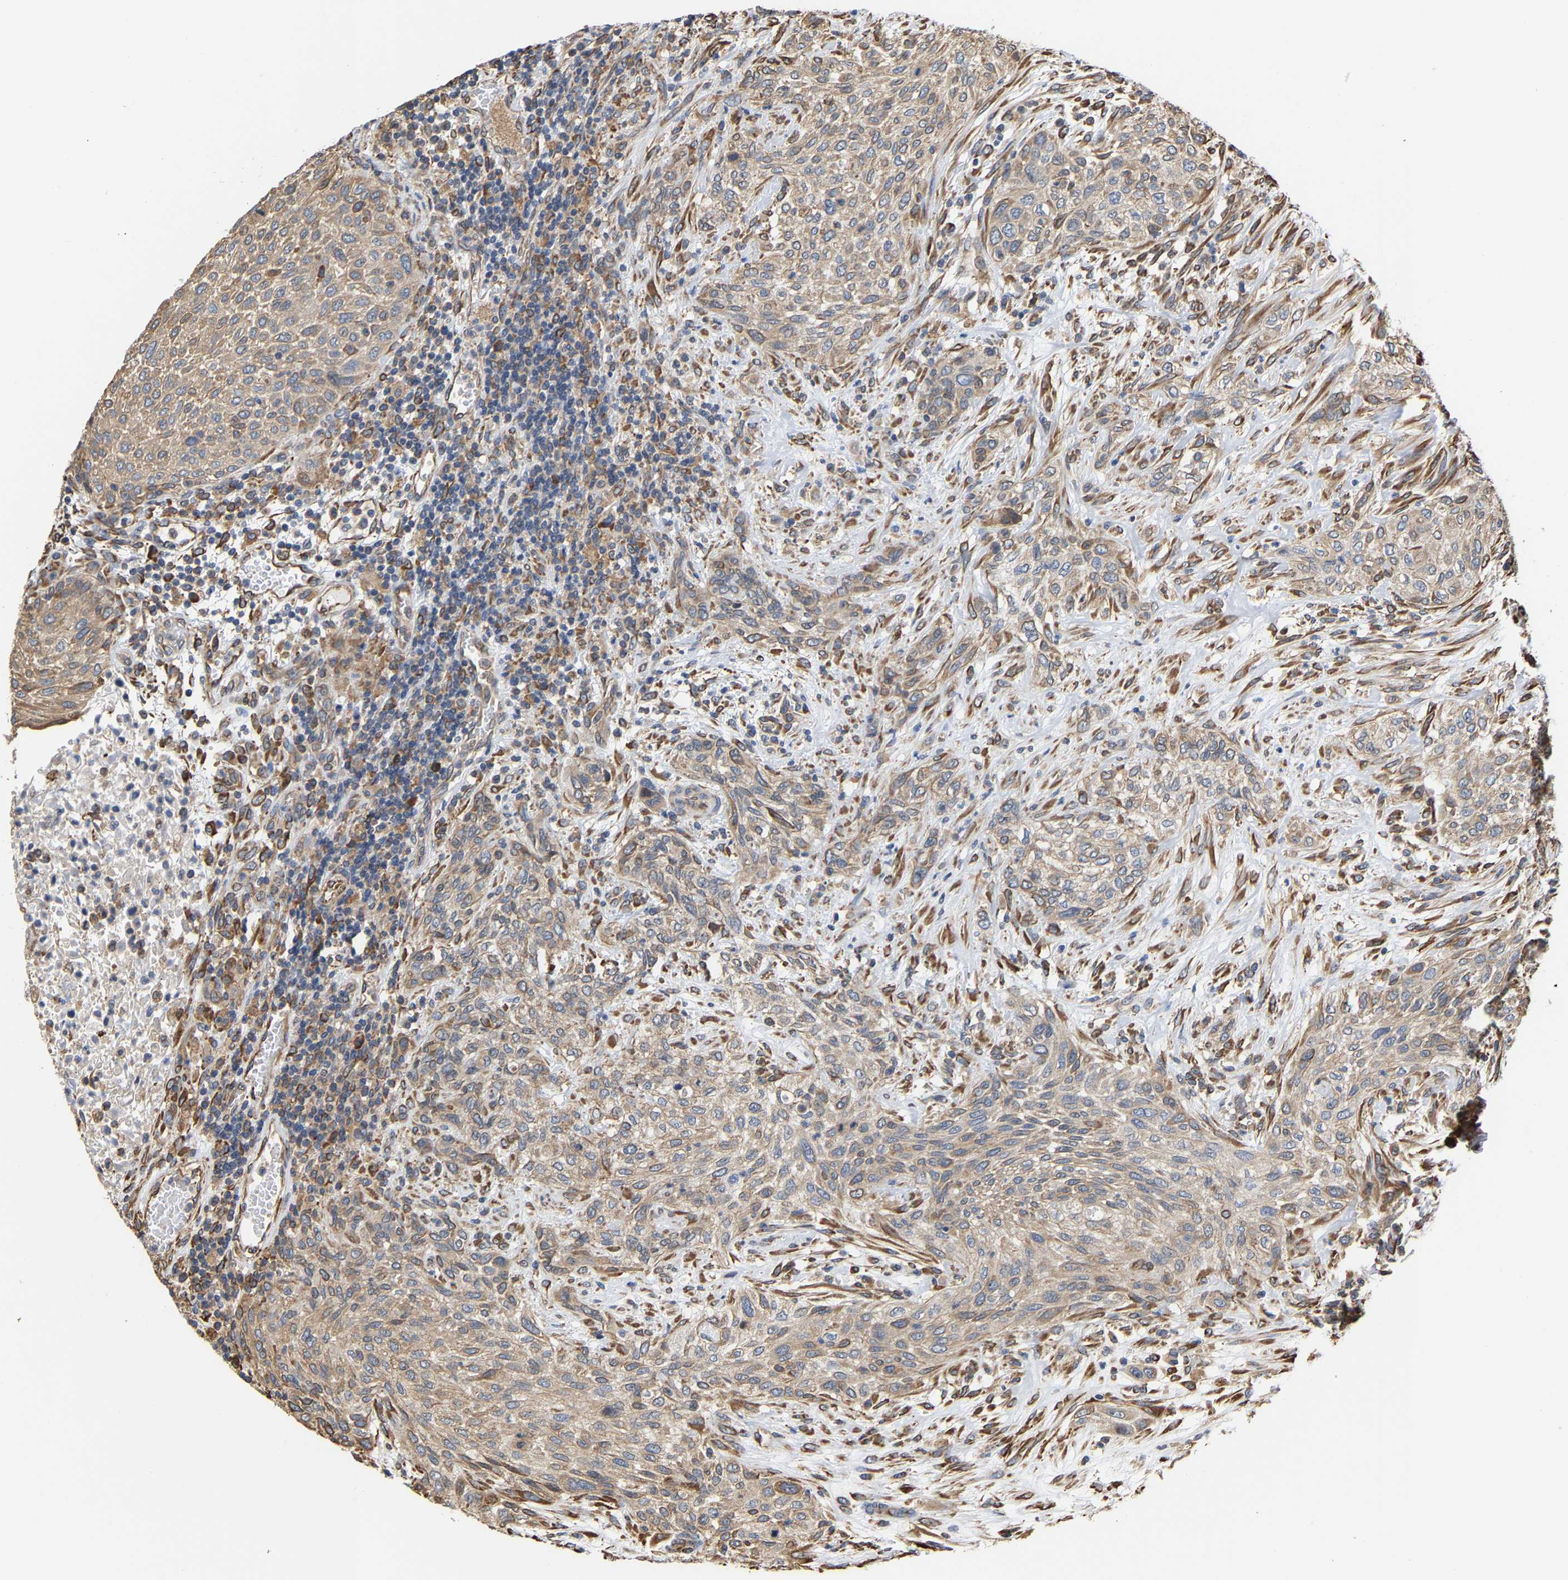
{"staining": {"intensity": "weak", "quantity": ">75%", "location": "cytoplasmic/membranous"}, "tissue": "urothelial cancer", "cell_type": "Tumor cells", "image_type": "cancer", "snomed": [{"axis": "morphology", "description": "Urothelial carcinoma, Low grade"}, {"axis": "morphology", "description": "Urothelial carcinoma, High grade"}, {"axis": "topography", "description": "Urinary bladder"}], "caption": "Urothelial cancer was stained to show a protein in brown. There is low levels of weak cytoplasmic/membranous expression in approximately >75% of tumor cells.", "gene": "ARAP1", "patient": {"sex": "male", "age": 35}}